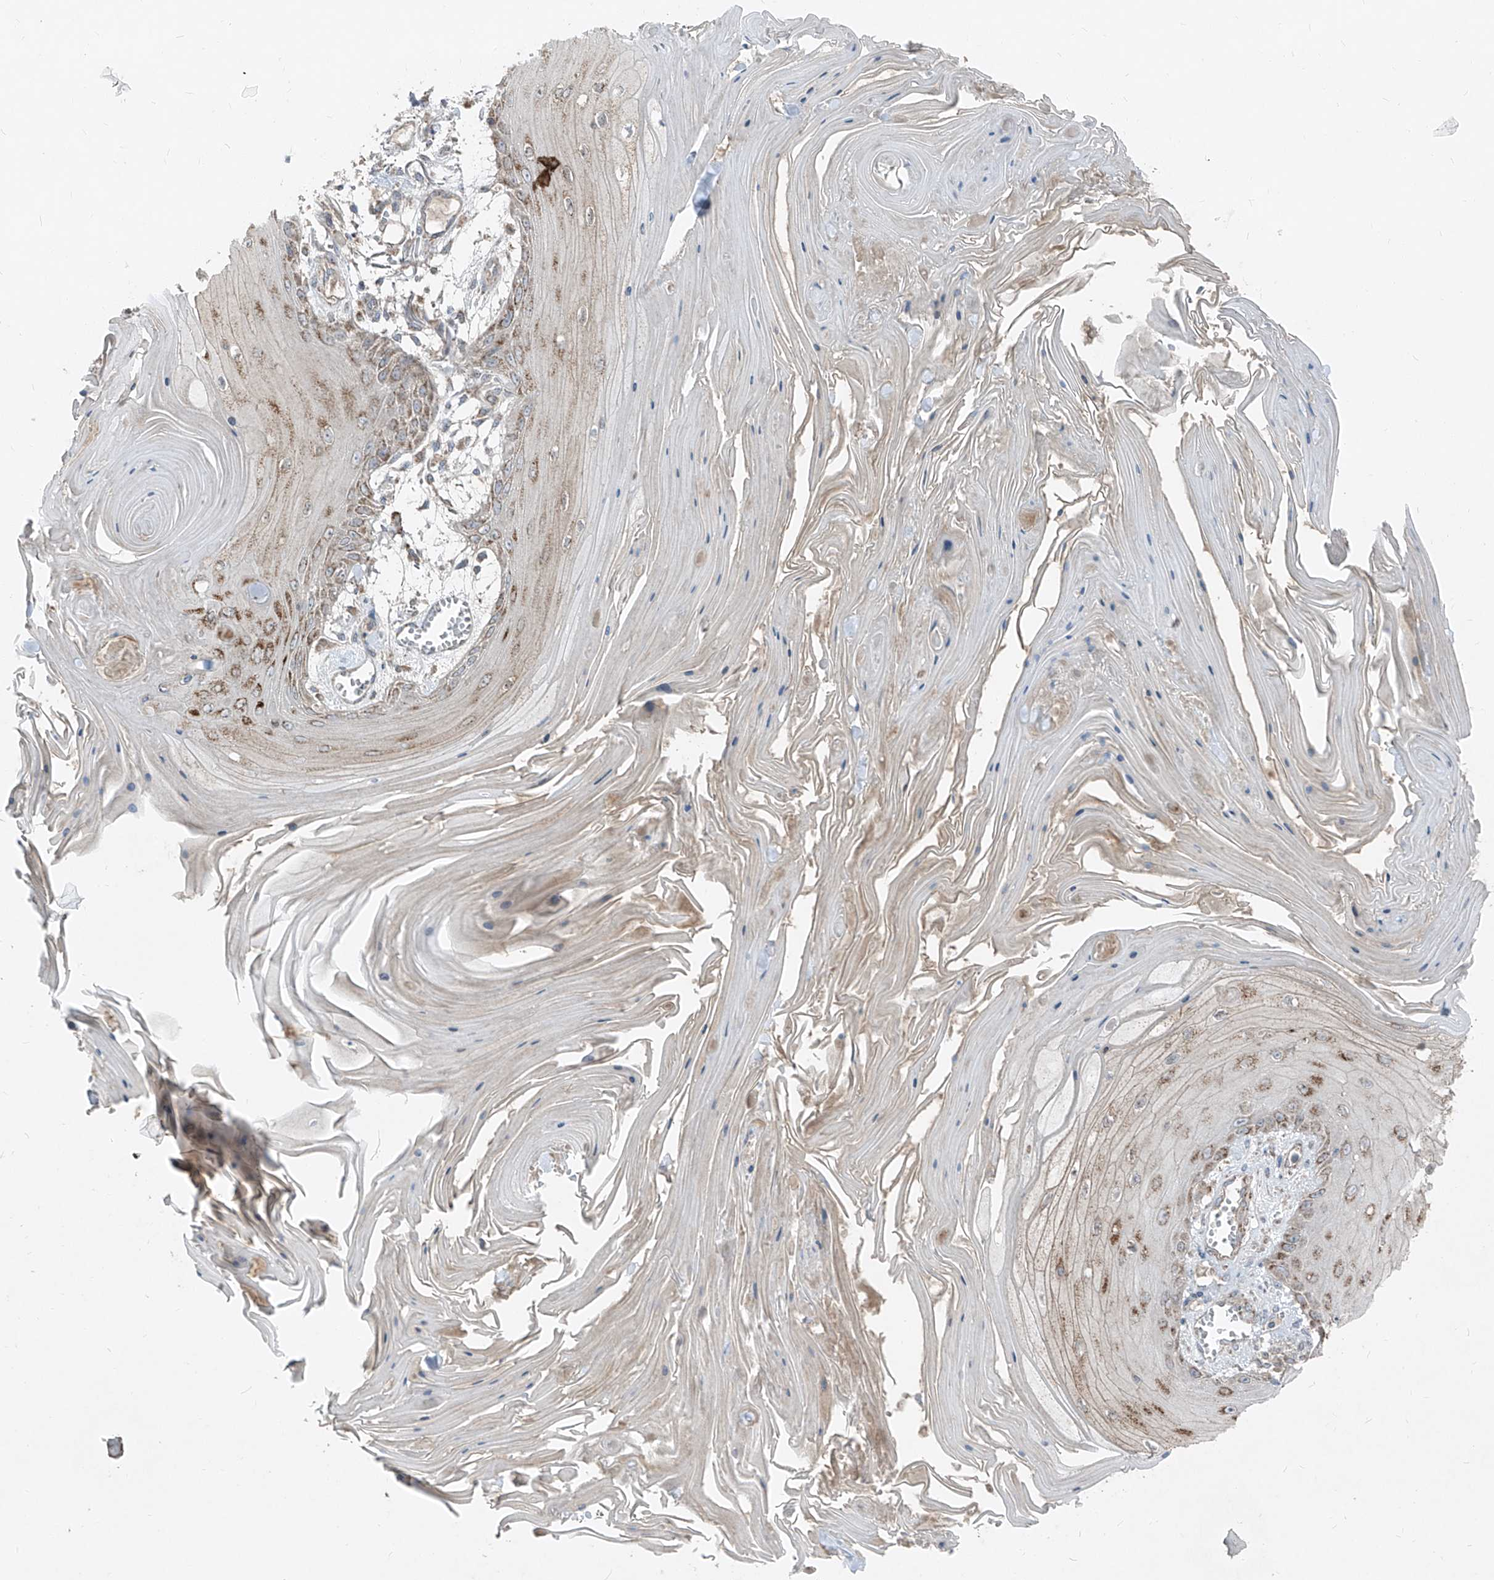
{"staining": {"intensity": "moderate", "quantity": "25%-75%", "location": "cytoplasmic/membranous"}, "tissue": "skin cancer", "cell_type": "Tumor cells", "image_type": "cancer", "snomed": [{"axis": "morphology", "description": "Squamous cell carcinoma, NOS"}, {"axis": "topography", "description": "Skin"}], "caption": "High-power microscopy captured an immunohistochemistry (IHC) micrograph of skin squamous cell carcinoma, revealing moderate cytoplasmic/membranous staining in about 25%-75% of tumor cells. (Stains: DAB in brown, nuclei in blue, Microscopy: brightfield microscopy at high magnification).", "gene": "ABCD3", "patient": {"sex": "male", "age": 74}}